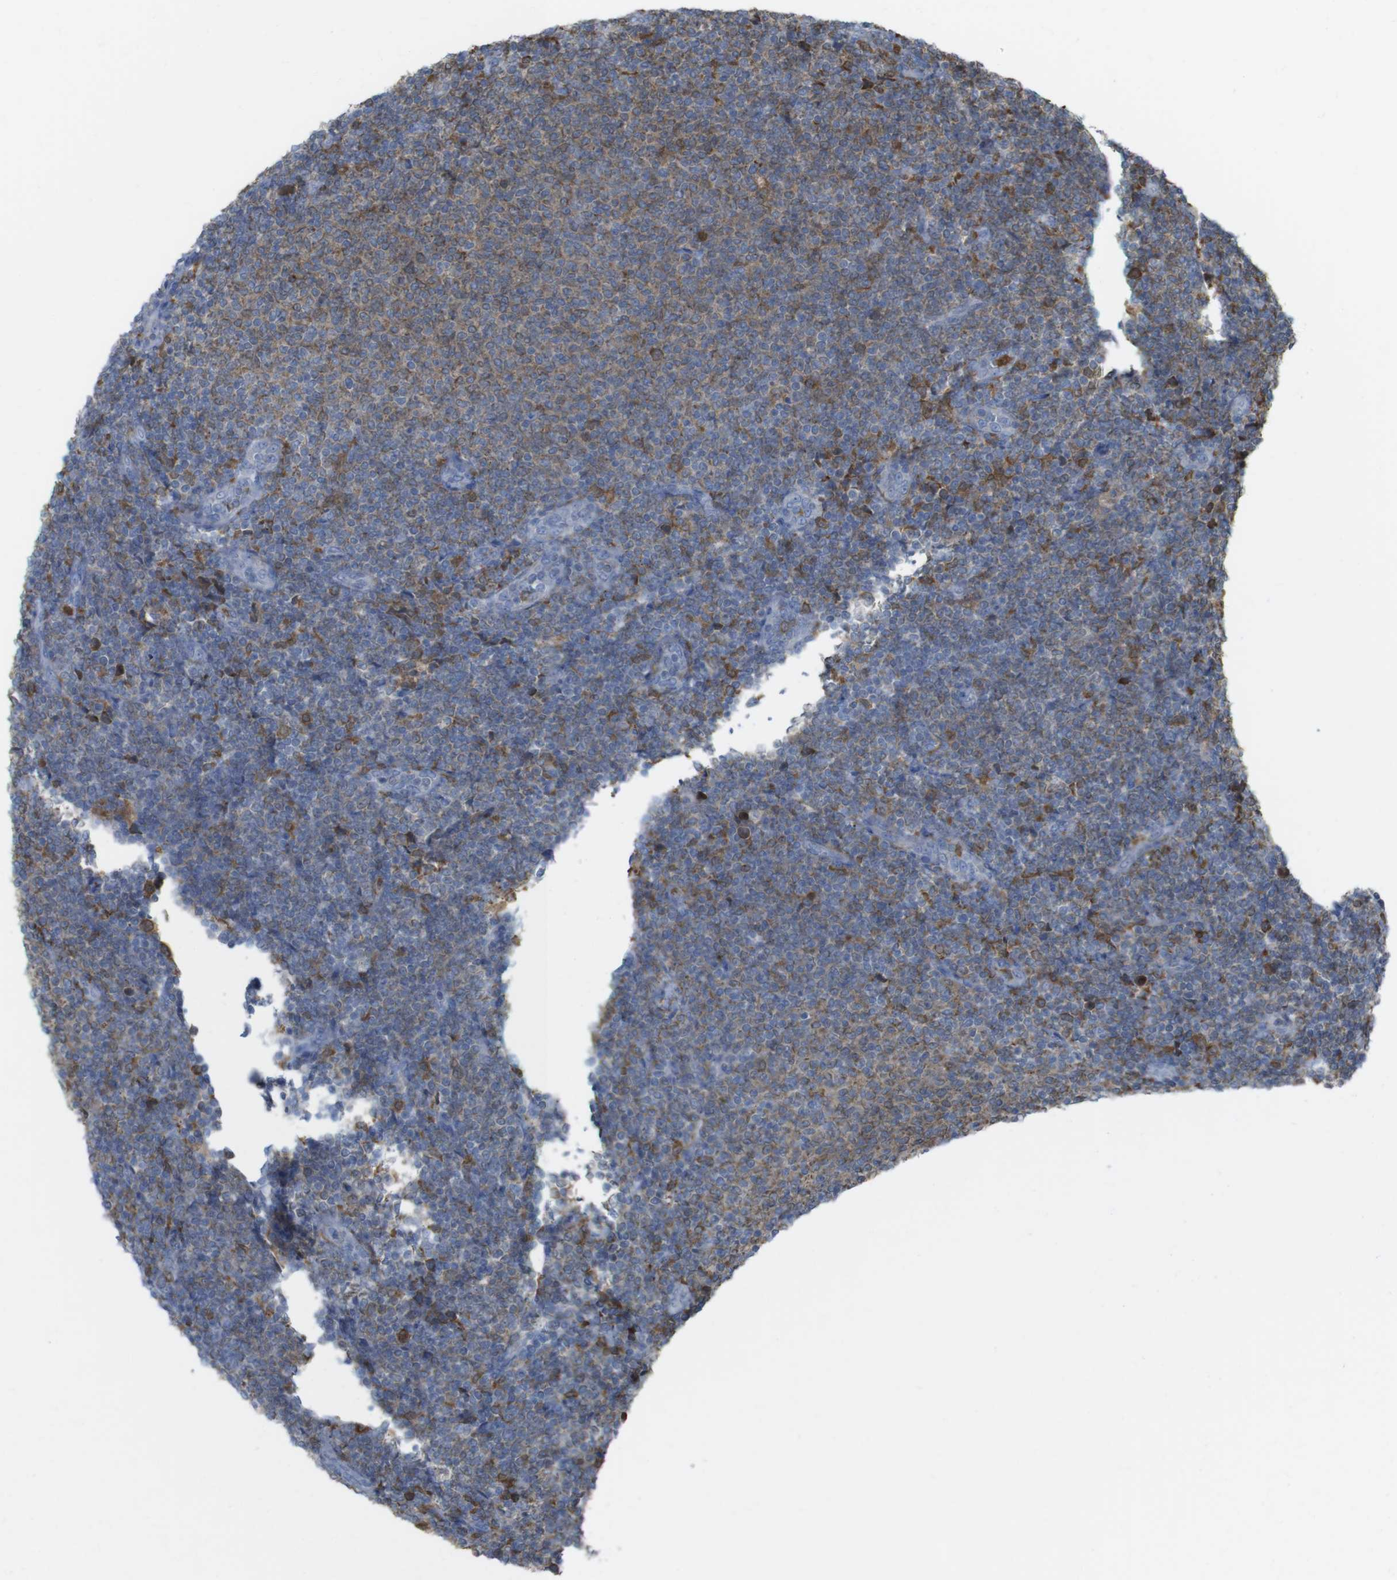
{"staining": {"intensity": "weak", "quantity": "25%-75%", "location": "cytoplasmic/membranous"}, "tissue": "lymphoma", "cell_type": "Tumor cells", "image_type": "cancer", "snomed": [{"axis": "morphology", "description": "Malignant lymphoma, non-Hodgkin's type, Low grade"}, {"axis": "topography", "description": "Lymph node"}], "caption": "Immunohistochemical staining of human malignant lymphoma, non-Hodgkin's type (low-grade) shows low levels of weak cytoplasmic/membranous protein positivity in about 25%-75% of tumor cells. Immunohistochemistry stains the protein of interest in brown and the nuclei are stained blue.", "gene": "PRKCD", "patient": {"sex": "male", "age": 66}}